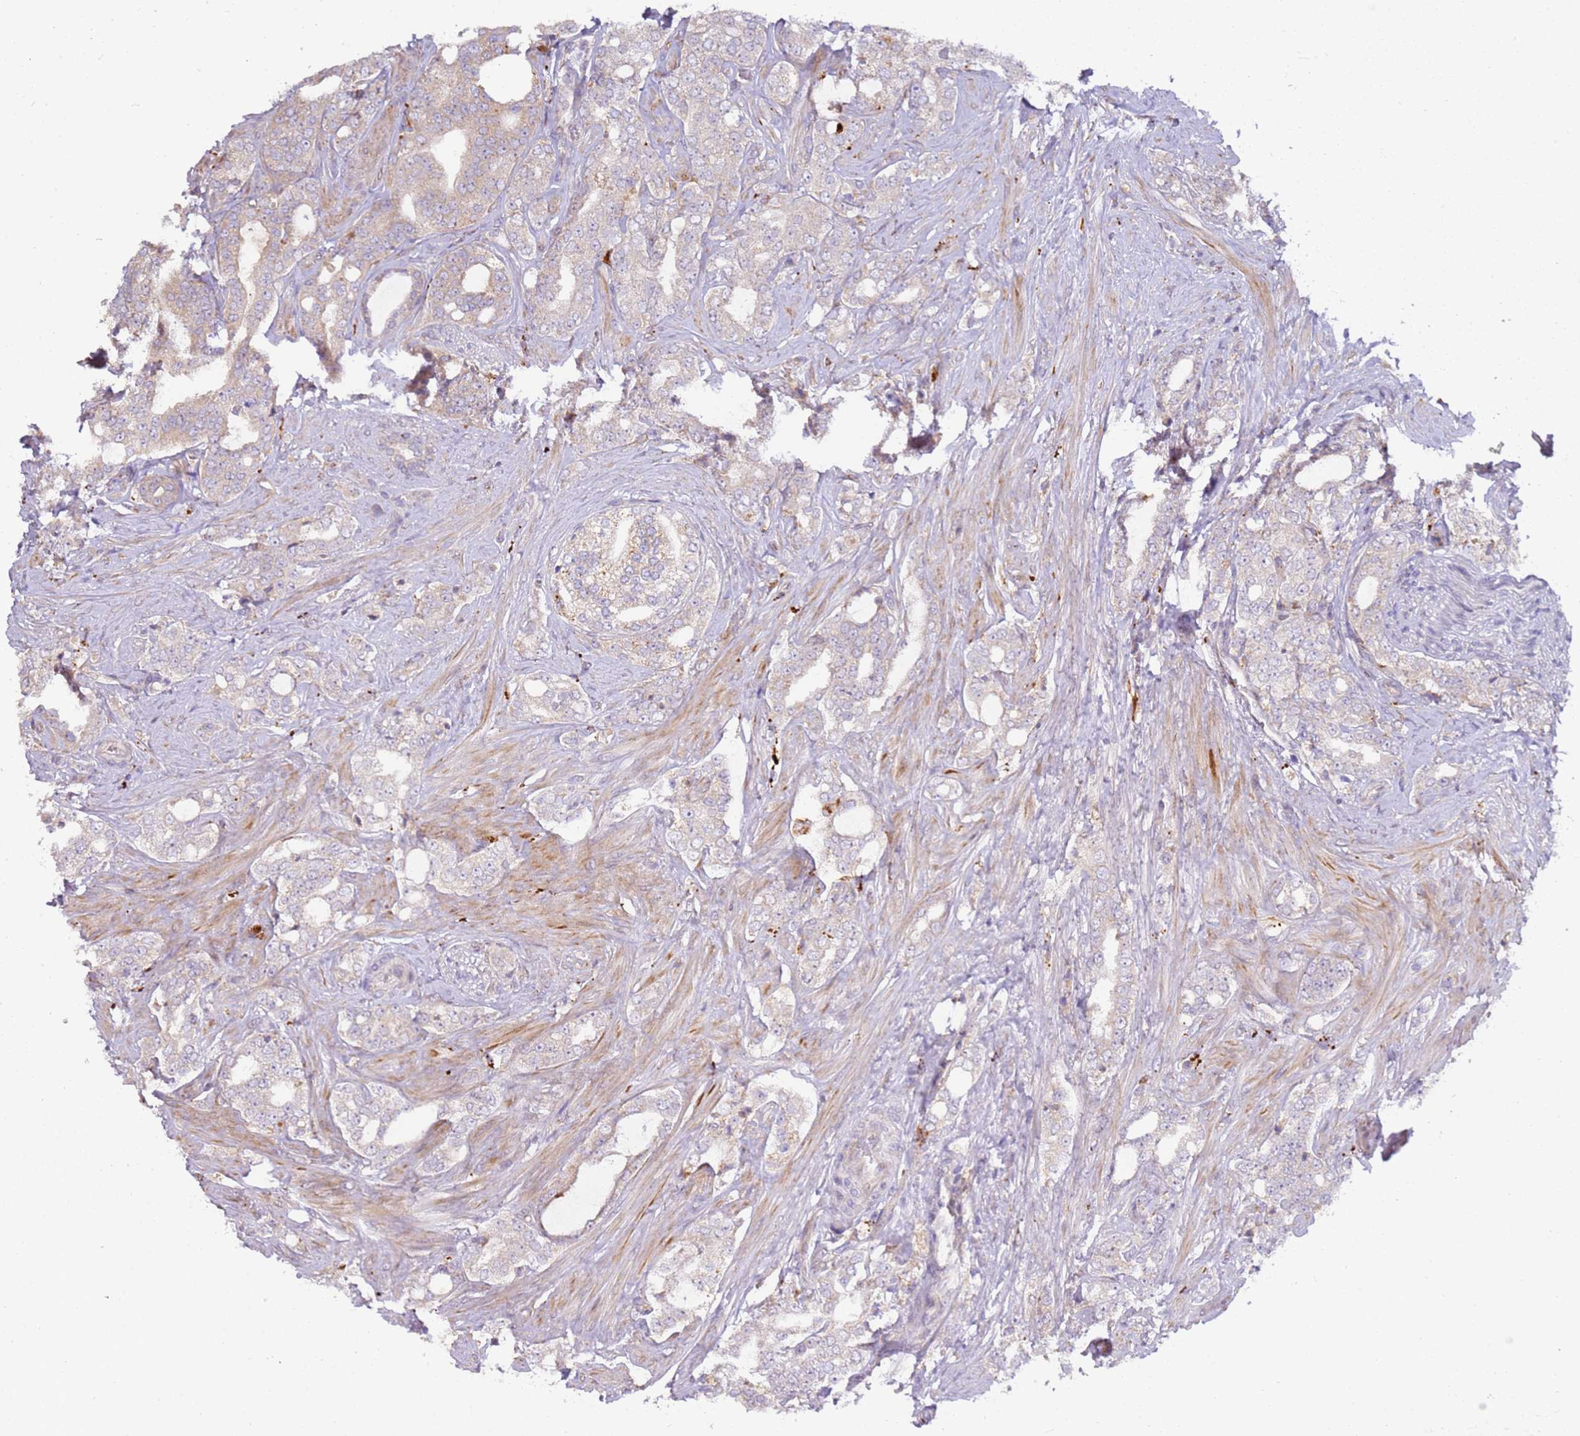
{"staining": {"intensity": "weak", "quantity": "25%-75%", "location": "cytoplasmic/membranous"}, "tissue": "prostate cancer", "cell_type": "Tumor cells", "image_type": "cancer", "snomed": [{"axis": "morphology", "description": "Adenocarcinoma, High grade"}, {"axis": "topography", "description": "Prostate"}], "caption": "The histopathology image exhibits staining of prostate cancer, revealing weak cytoplasmic/membranous protein positivity (brown color) within tumor cells. The staining was performed using DAB, with brown indicating positive protein expression. Nuclei are stained blue with hematoxylin.", "gene": "GRAP", "patient": {"sex": "male", "age": 64}}